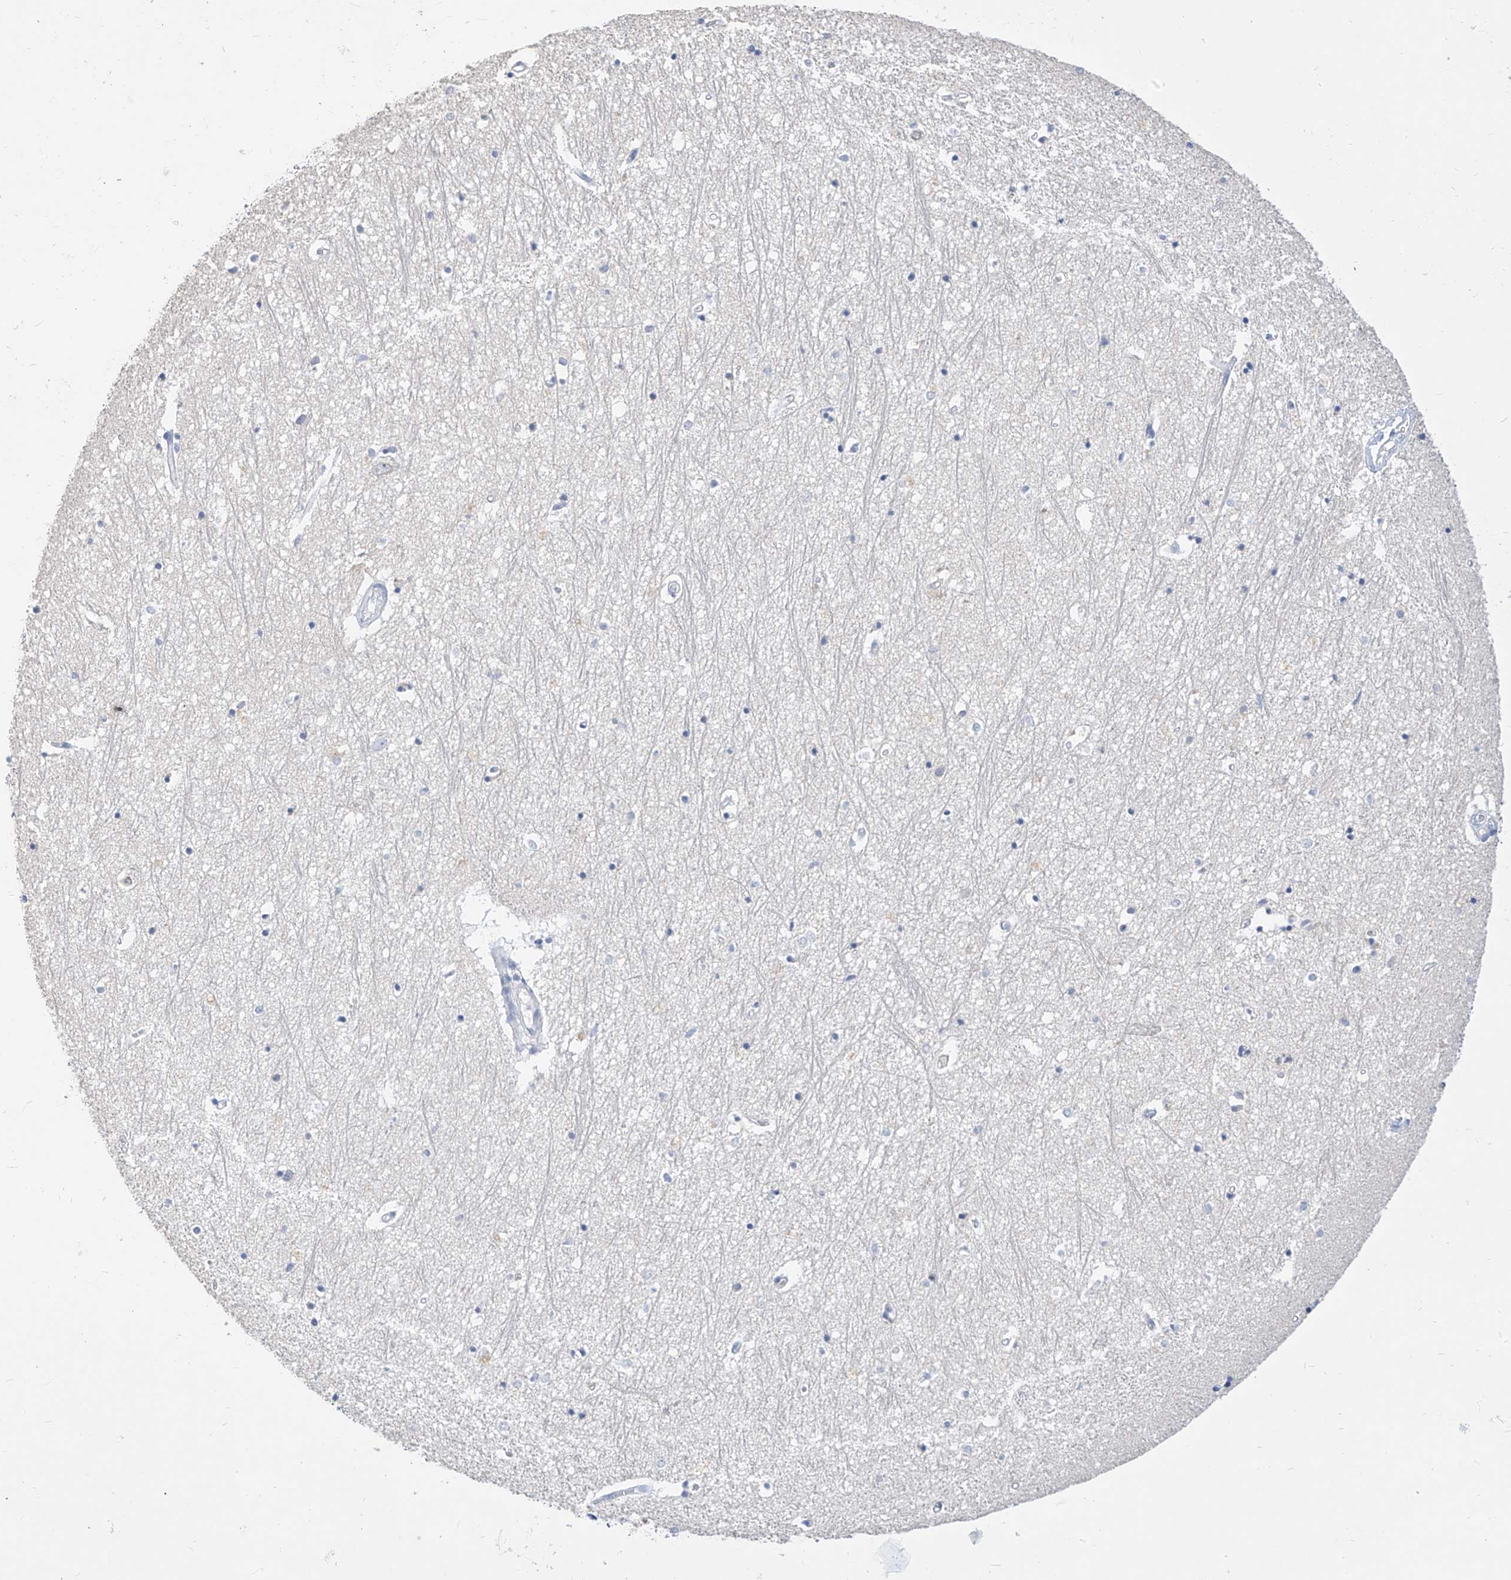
{"staining": {"intensity": "negative", "quantity": "none", "location": "none"}, "tissue": "hippocampus", "cell_type": "Glial cells", "image_type": "normal", "snomed": [{"axis": "morphology", "description": "Normal tissue, NOS"}, {"axis": "topography", "description": "Hippocampus"}], "caption": "This is an immunohistochemistry (IHC) micrograph of unremarkable human hippocampus. There is no staining in glial cells.", "gene": "ZZEF1", "patient": {"sex": "female", "age": 64}}